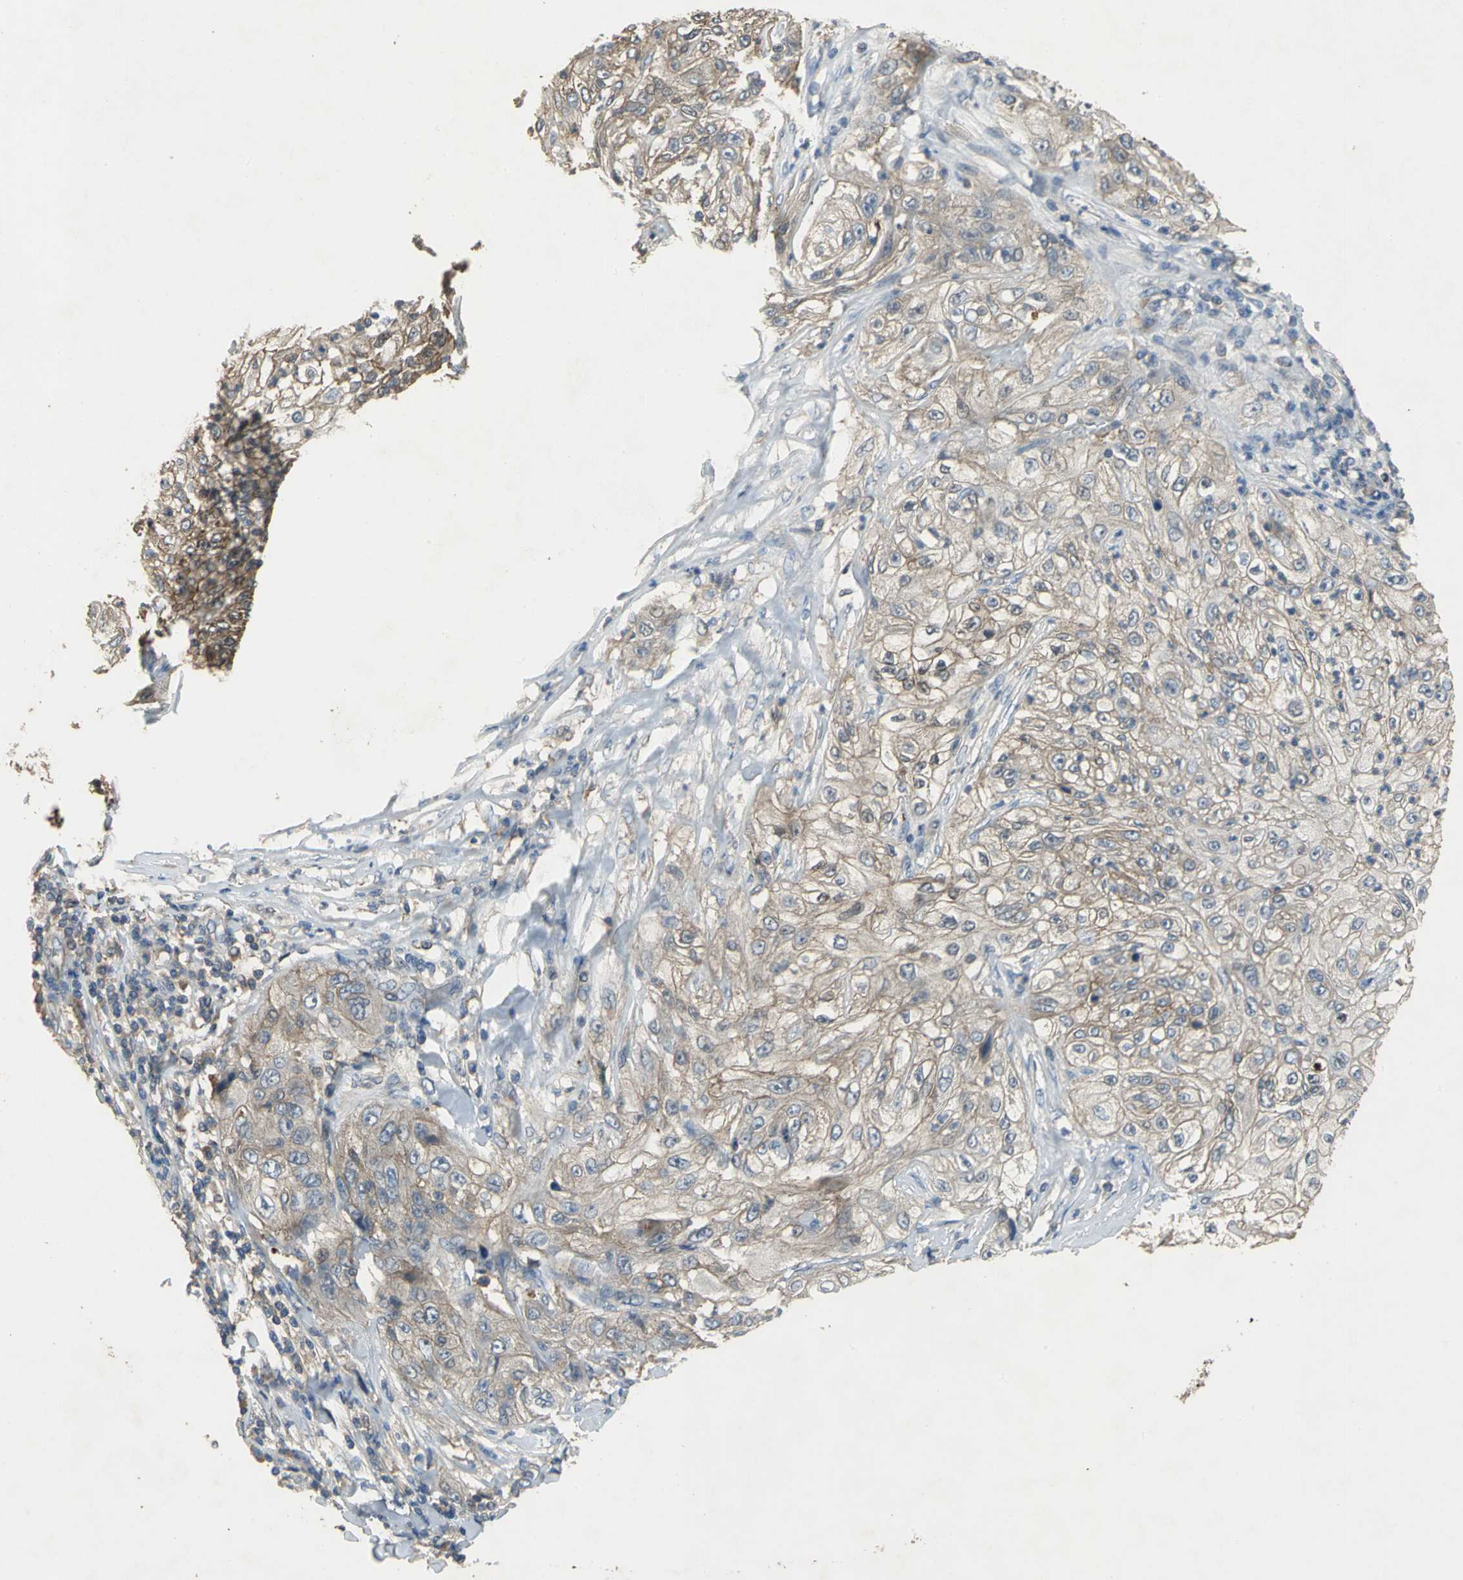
{"staining": {"intensity": "weak", "quantity": ">75%", "location": "cytoplasmic/membranous"}, "tissue": "lung cancer", "cell_type": "Tumor cells", "image_type": "cancer", "snomed": [{"axis": "morphology", "description": "Inflammation, NOS"}, {"axis": "morphology", "description": "Squamous cell carcinoma, NOS"}, {"axis": "topography", "description": "Lymph node"}, {"axis": "topography", "description": "Soft tissue"}, {"axis": "topography", "description": "Lung"}], "caption": "Immunohistochemical staining of lung cancer reveals weak cytoplasmic/membranous protein positivity in about >75% of tumor cells.", "gene": "MET", "patient": {"sex": "male", "age": 66}}